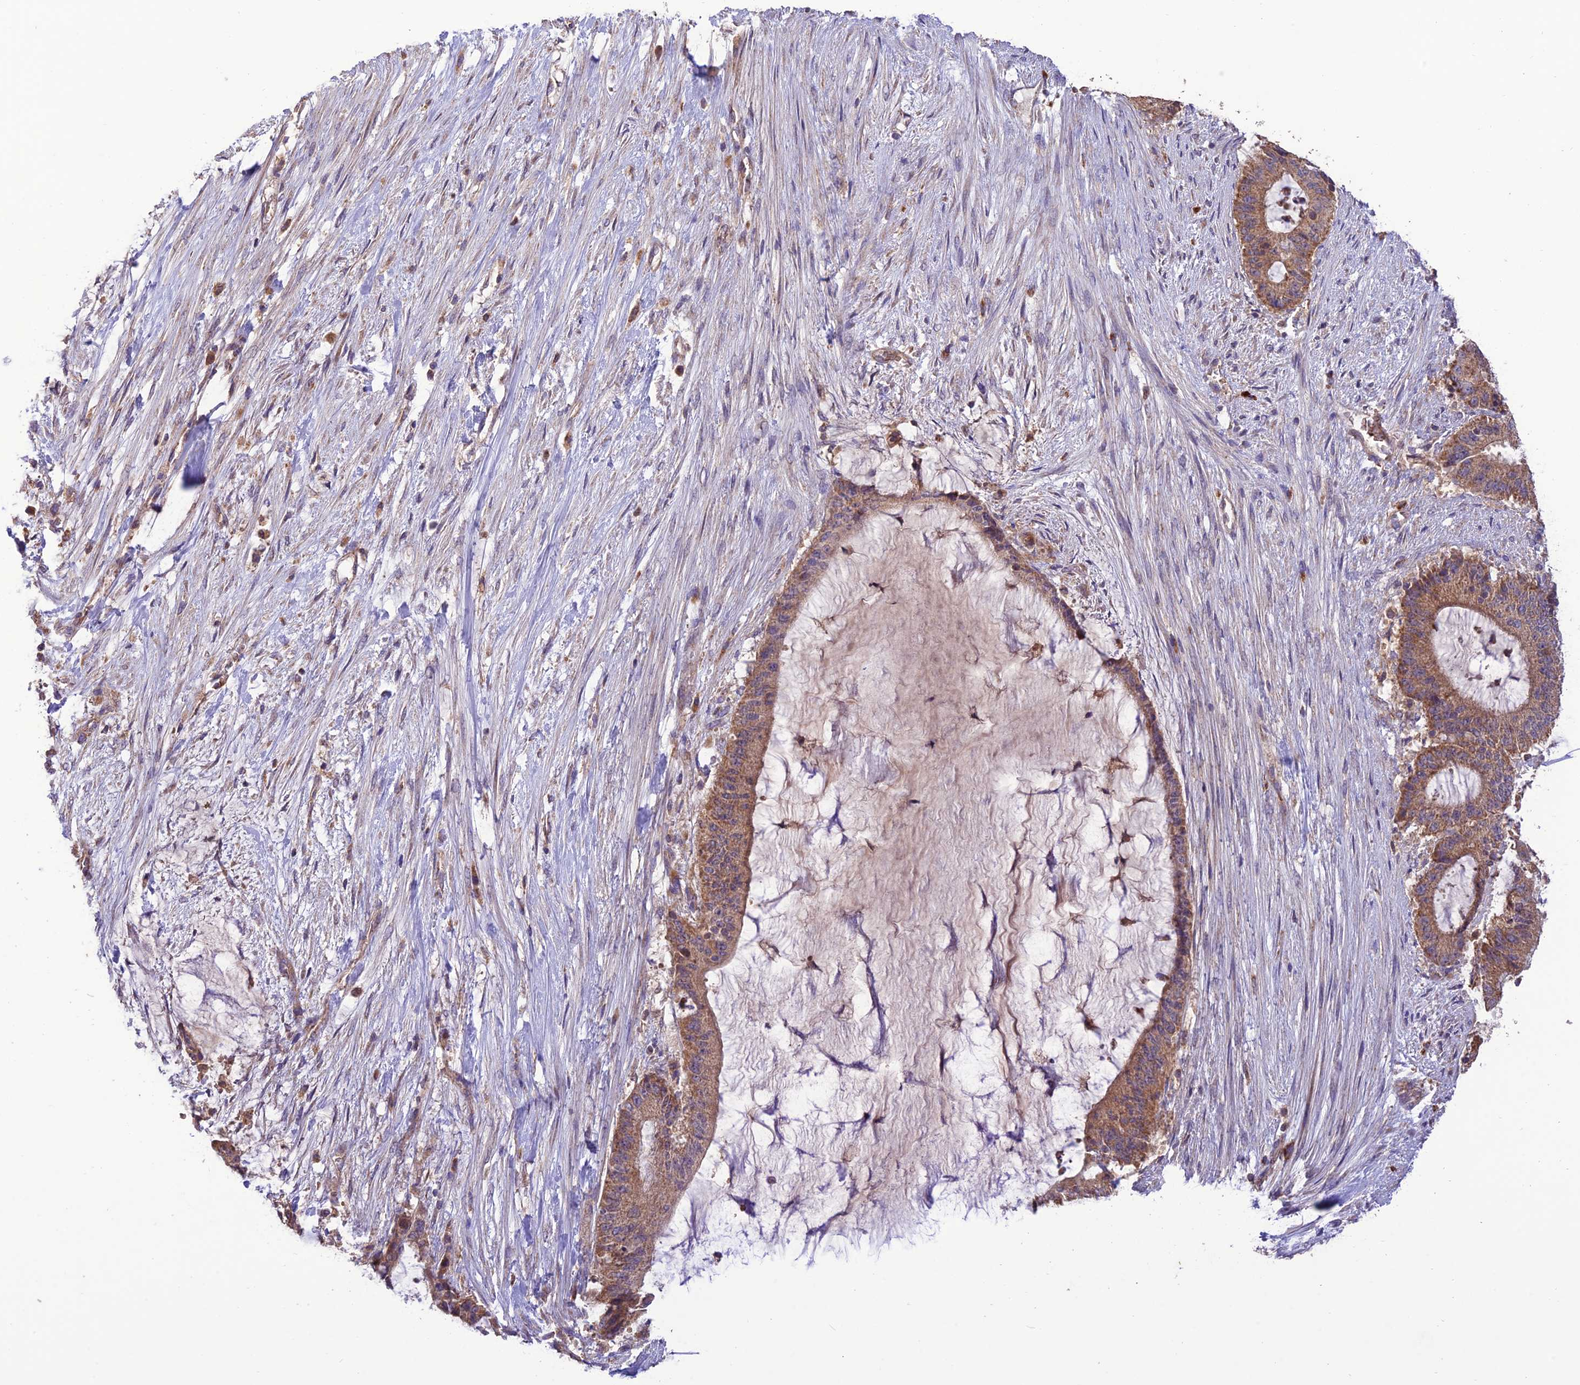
{"staining": {"intensity": "moderate", "quantity": ">75%", "location": "cytoplasmic/membranous"}, "tissue": "liver cancer", "cell_type": "Tumor cells", "image_type": "cancer", "snomed": [{"axis": "morphology", "description": "Normal tissue, NOS"}, {"axis": "morphology", "description": "Cholangiocarcinoma"}, {"axis": "topography", "description": "Liver"}, {"axis": "topography", "description": "Peripheral nerve tissue"}], "caption": "Moderate cytoplasmic/membranous expression is identified in approximately >75% of tumor cells in liver cancer (cholangiocarcinoma).", "gene": "NDUFAF1", "patient": {"sex": "female", "age": 73}}